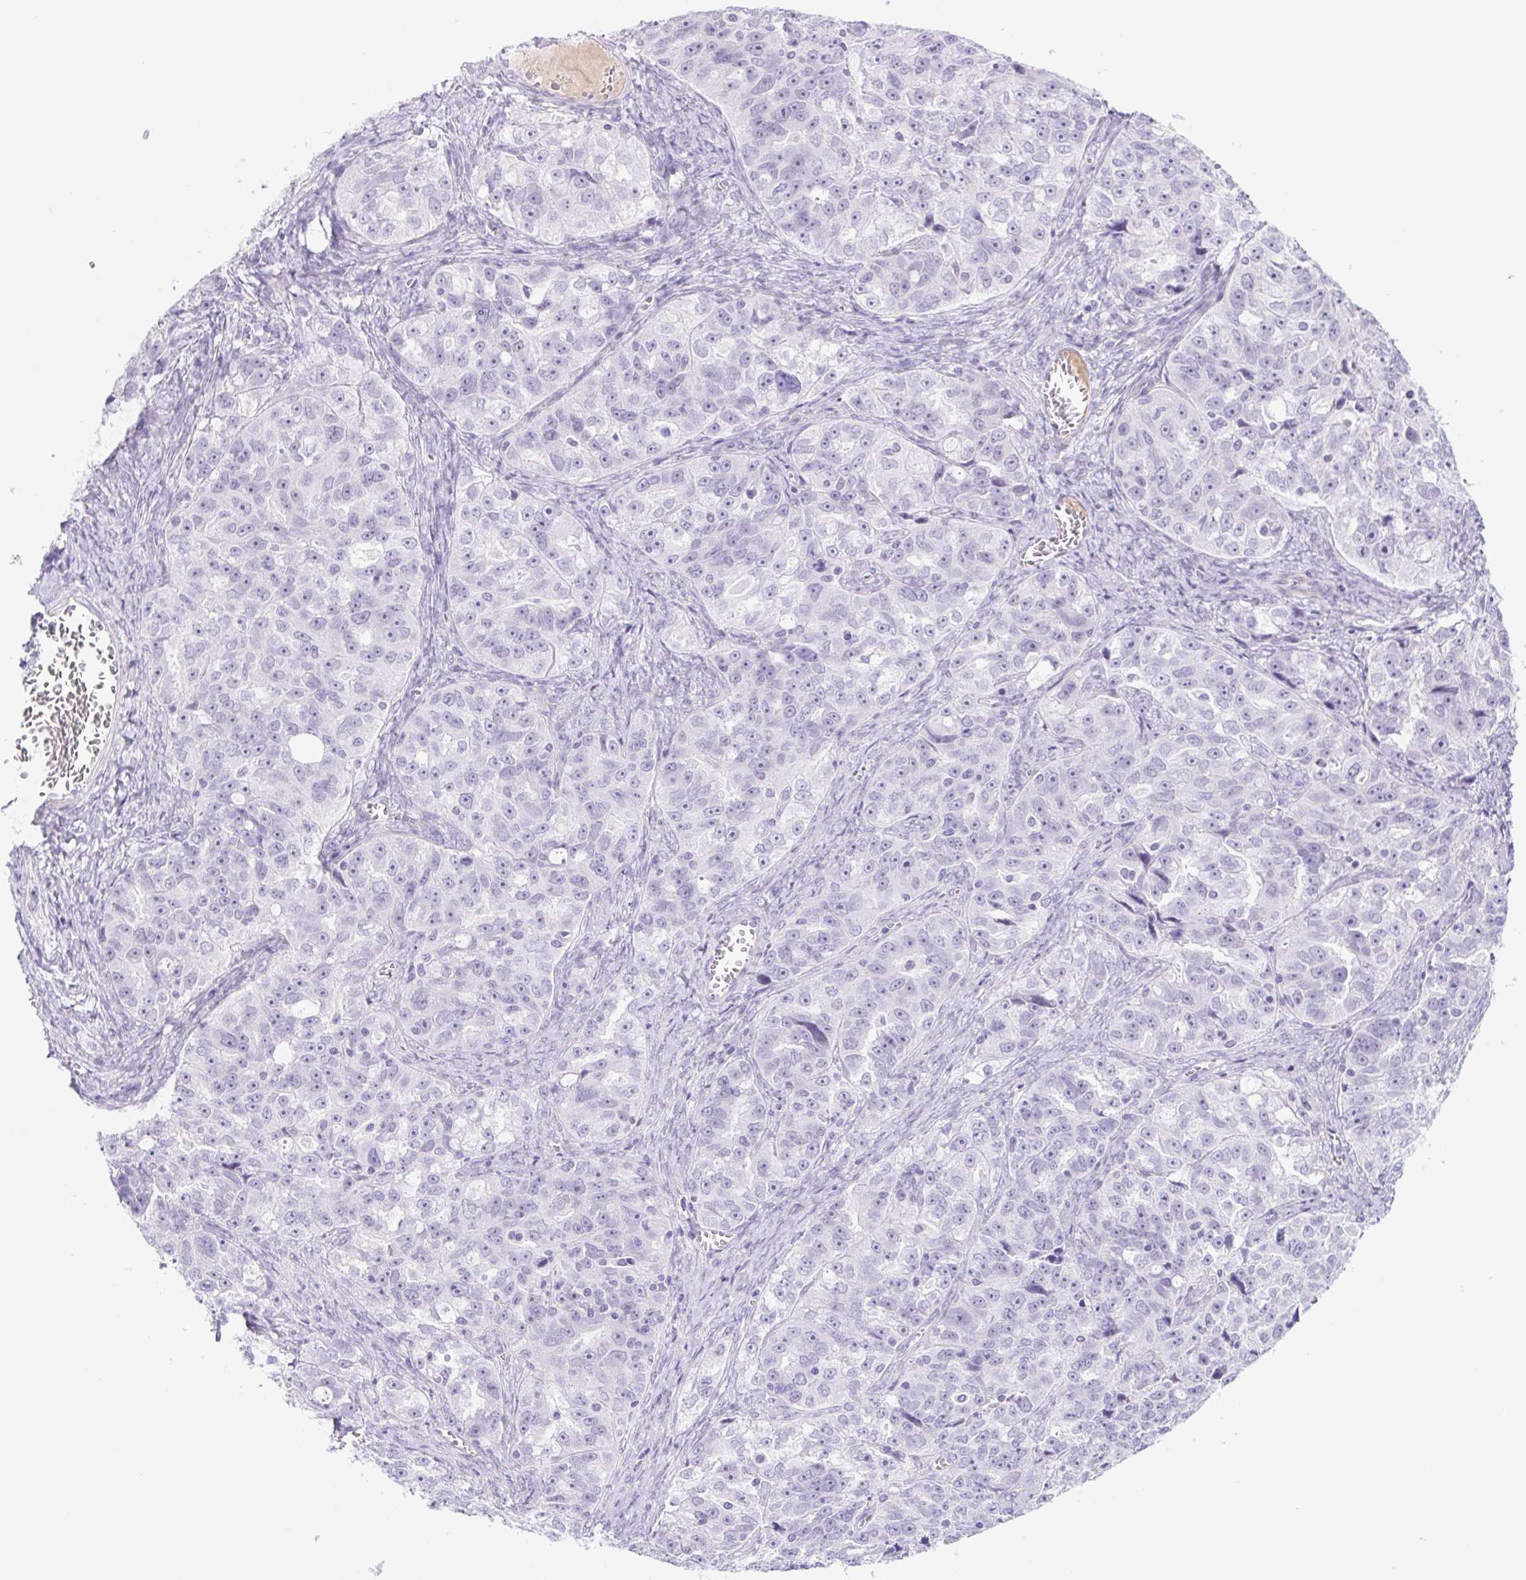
{"staining": {"intensity": "negative", "quantity": "none", "location": "none"}, "tissue": "ovarian cancer", "cell_type": "Tumor cells", "image_type": "cancer", "snomed": [{"axis": "morphology", "description": "Cystadenocarcinoma, serous, NOS"}, {"axis": "topography", "description": "Ovary"}], "caption": "IHC photomicrograph of serous cystadenocarcinoma (ovarian) stained for a protein (brown), which shows no positivity in tumor cells. (DAB immunohistochemistry visualized using brightfield microscopy, high magnification).", "gene": "CYP21A2", "patient": {"sex": "female", "age": 51}}